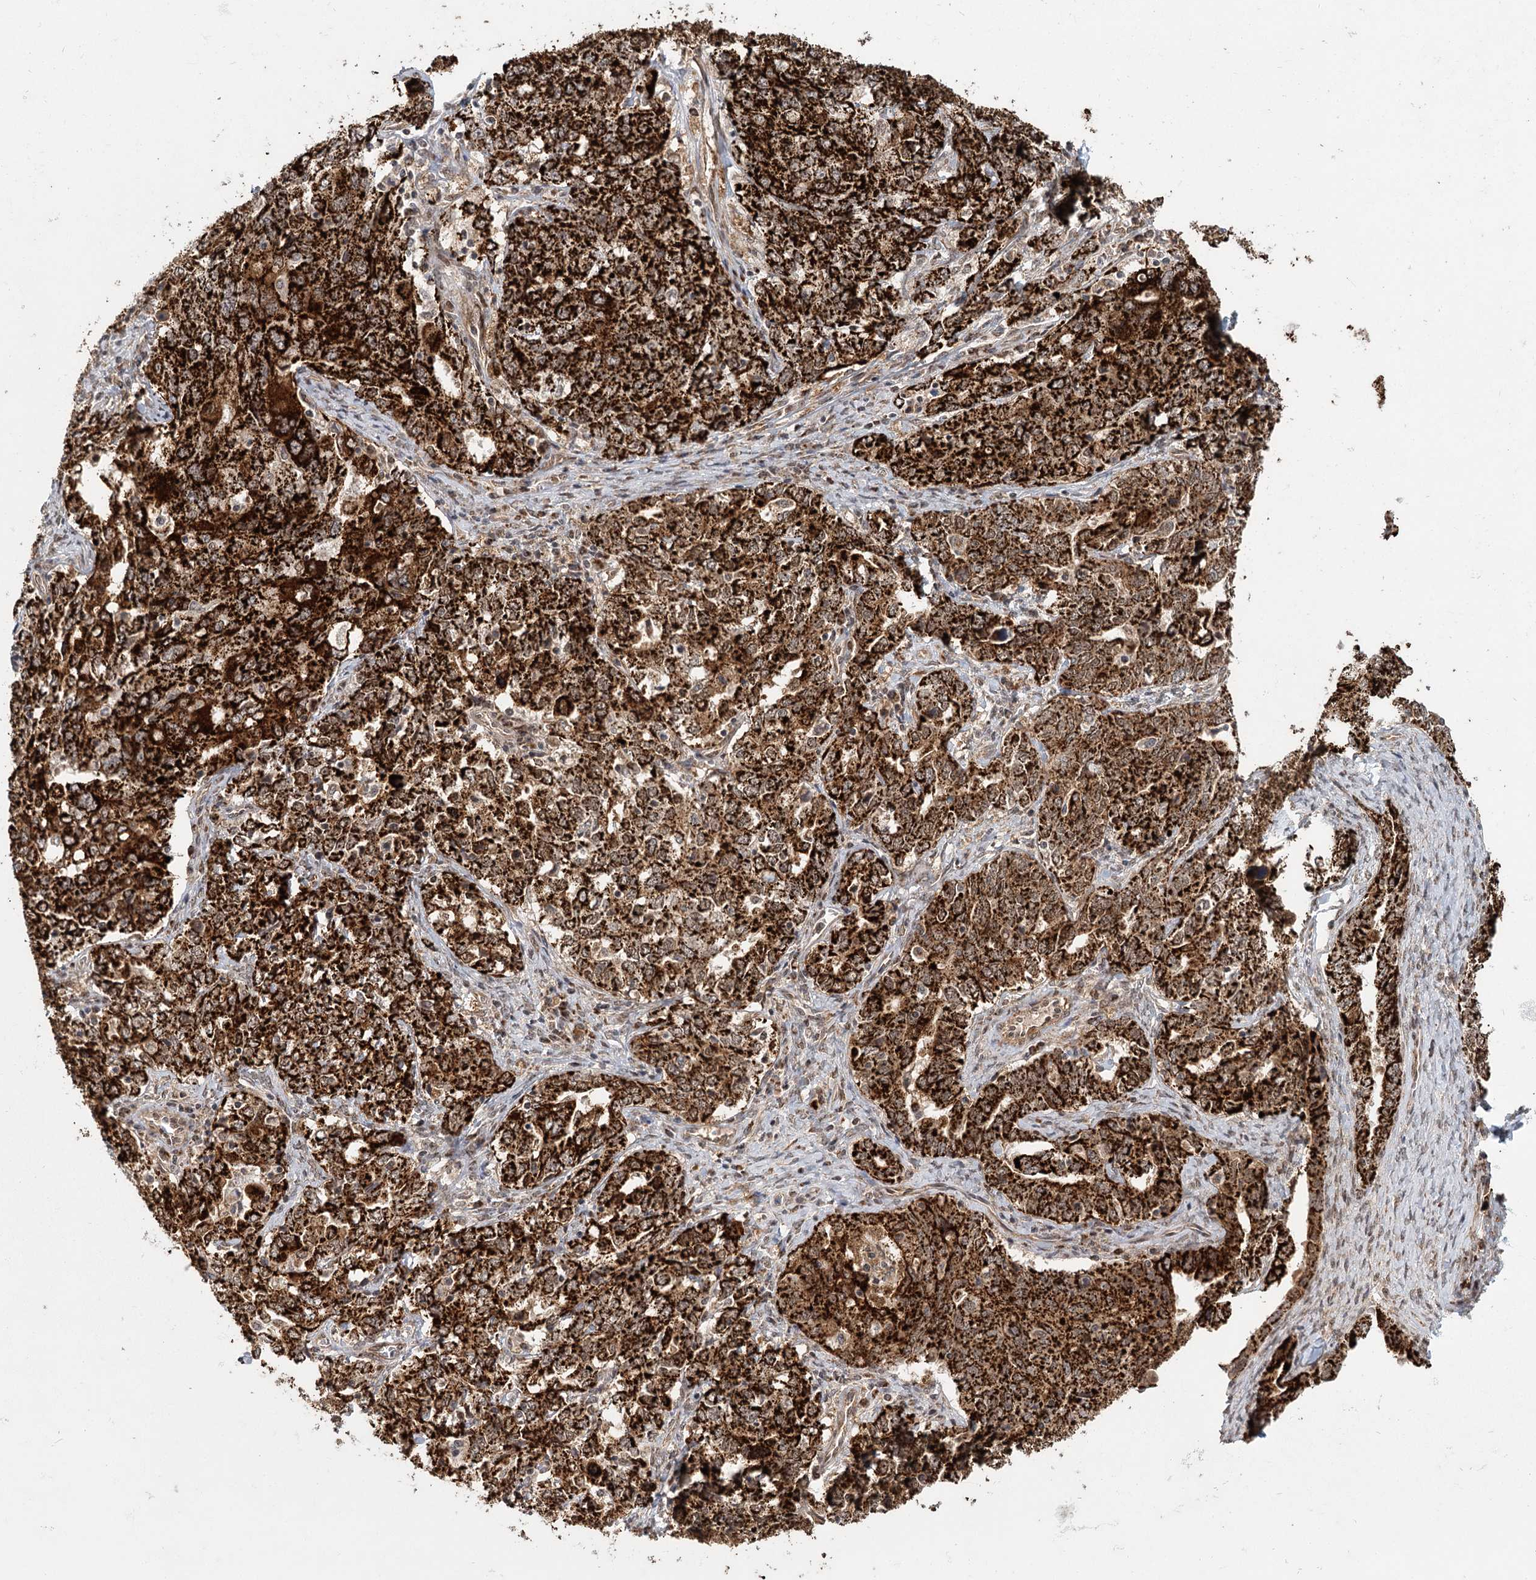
{"staining": {"intensity": "strong", "quantity": ">75%", "location": "cytoplasmic/membranous"}, "tissue": "ovarian cancer", "cell_type": "Tumor cells", "image_type": "cancer", "snomed": [{"axis": "morphology", "description": "Carcinoma, endometroid"}, {"axis": "topography", "description": "Ovary"}], "caption": "Human ovarian endometroid carcinoma stained with a protein marker reveals strong staining in tumor cells.", "gene": "ZCCHC24", "patient": {"sex": "female", "age": 62}}